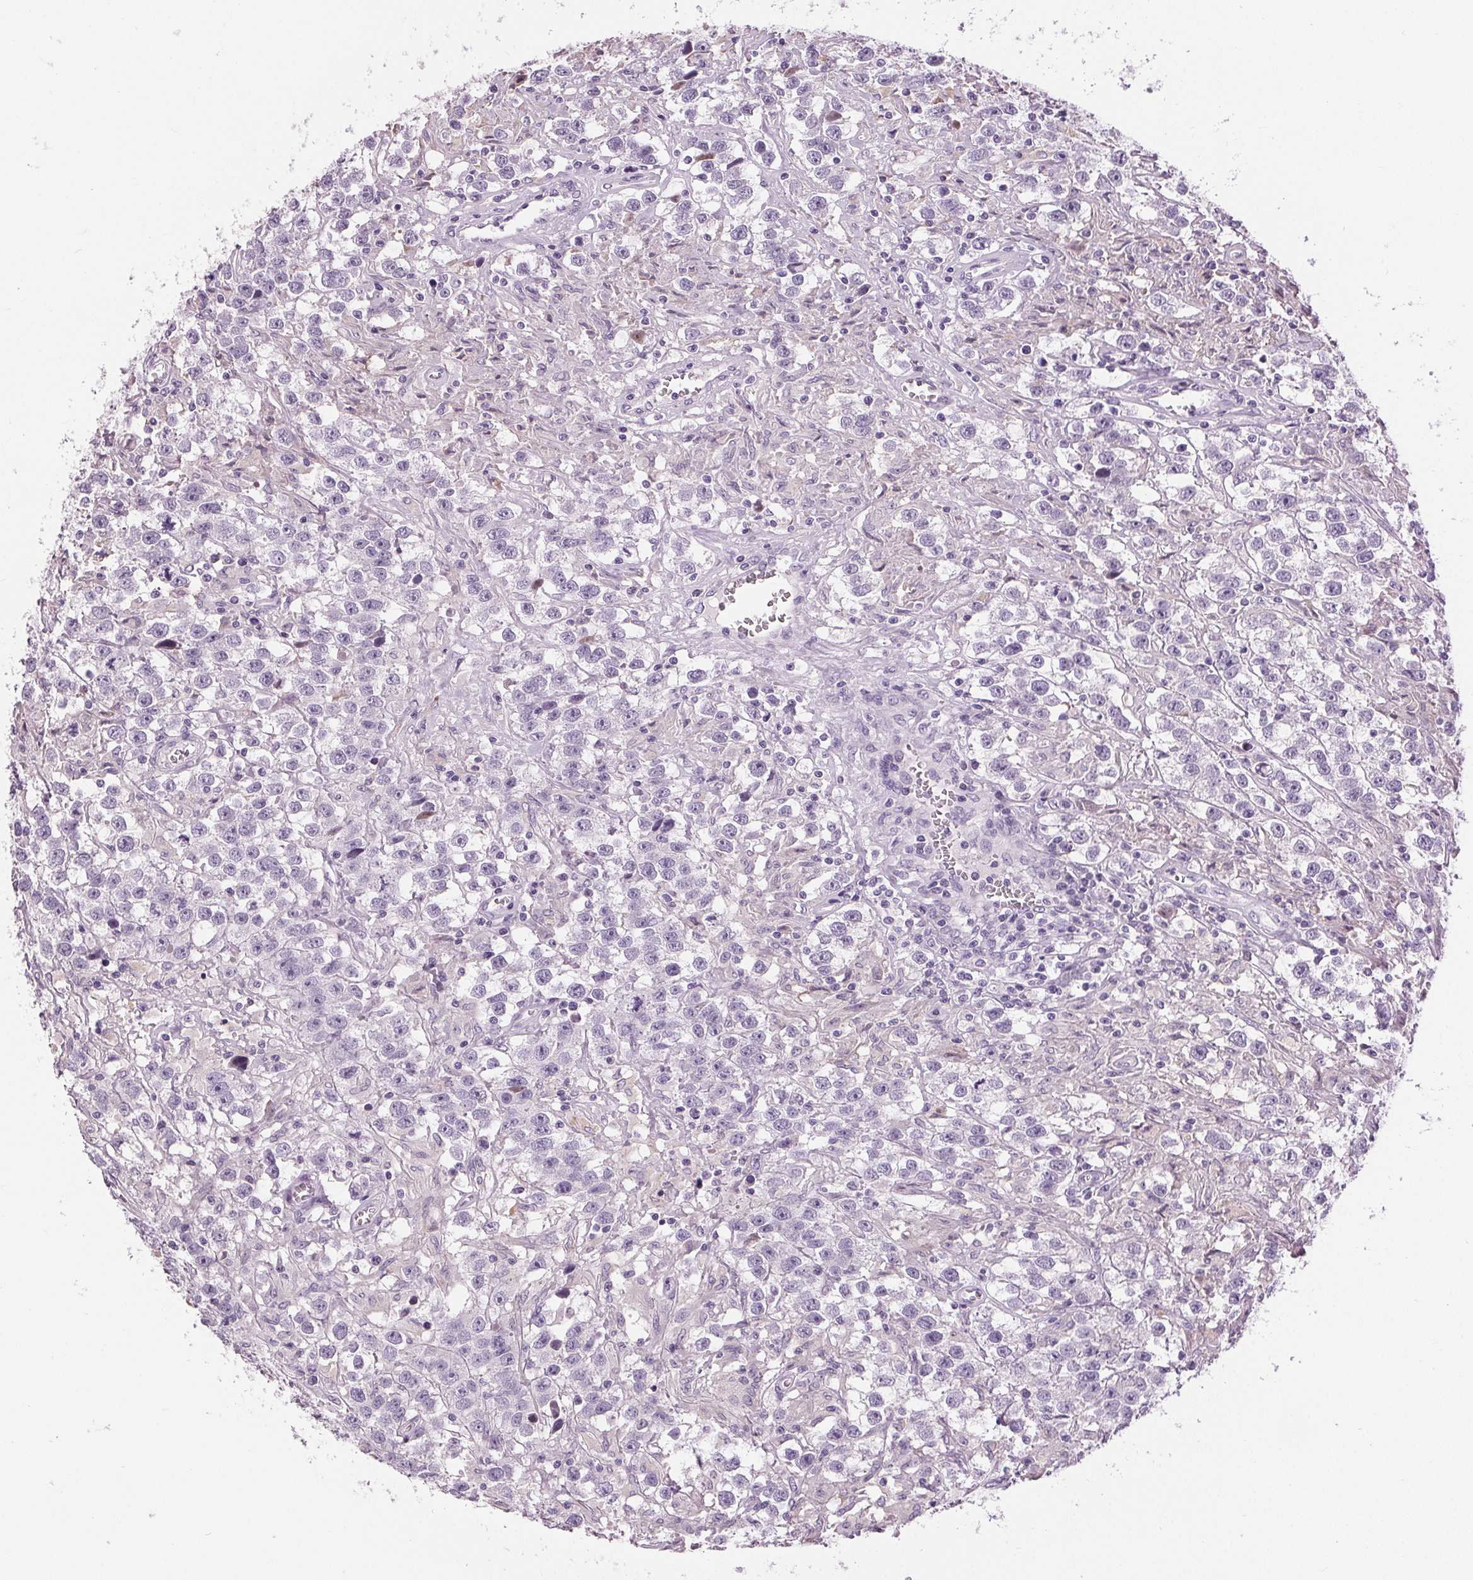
{"staining": {"intensity": "negative", "quantity": "none", "location": "none"}, "tissue": "testis cancer", "cell_type": "Tumor cells", "image_type": "cancer", "snomed": [{"axis": "morphology", "description": "Seminoma, NOS"}, {"axis": "topography", "description": "Testis"}], "caption": "The immunohistochemistry micrograph has no significant positivity in tumor cells of testis cancer (seminoma) tissue.", "gene": "MISP", "patient": {"sex": "male", "age": 43}}